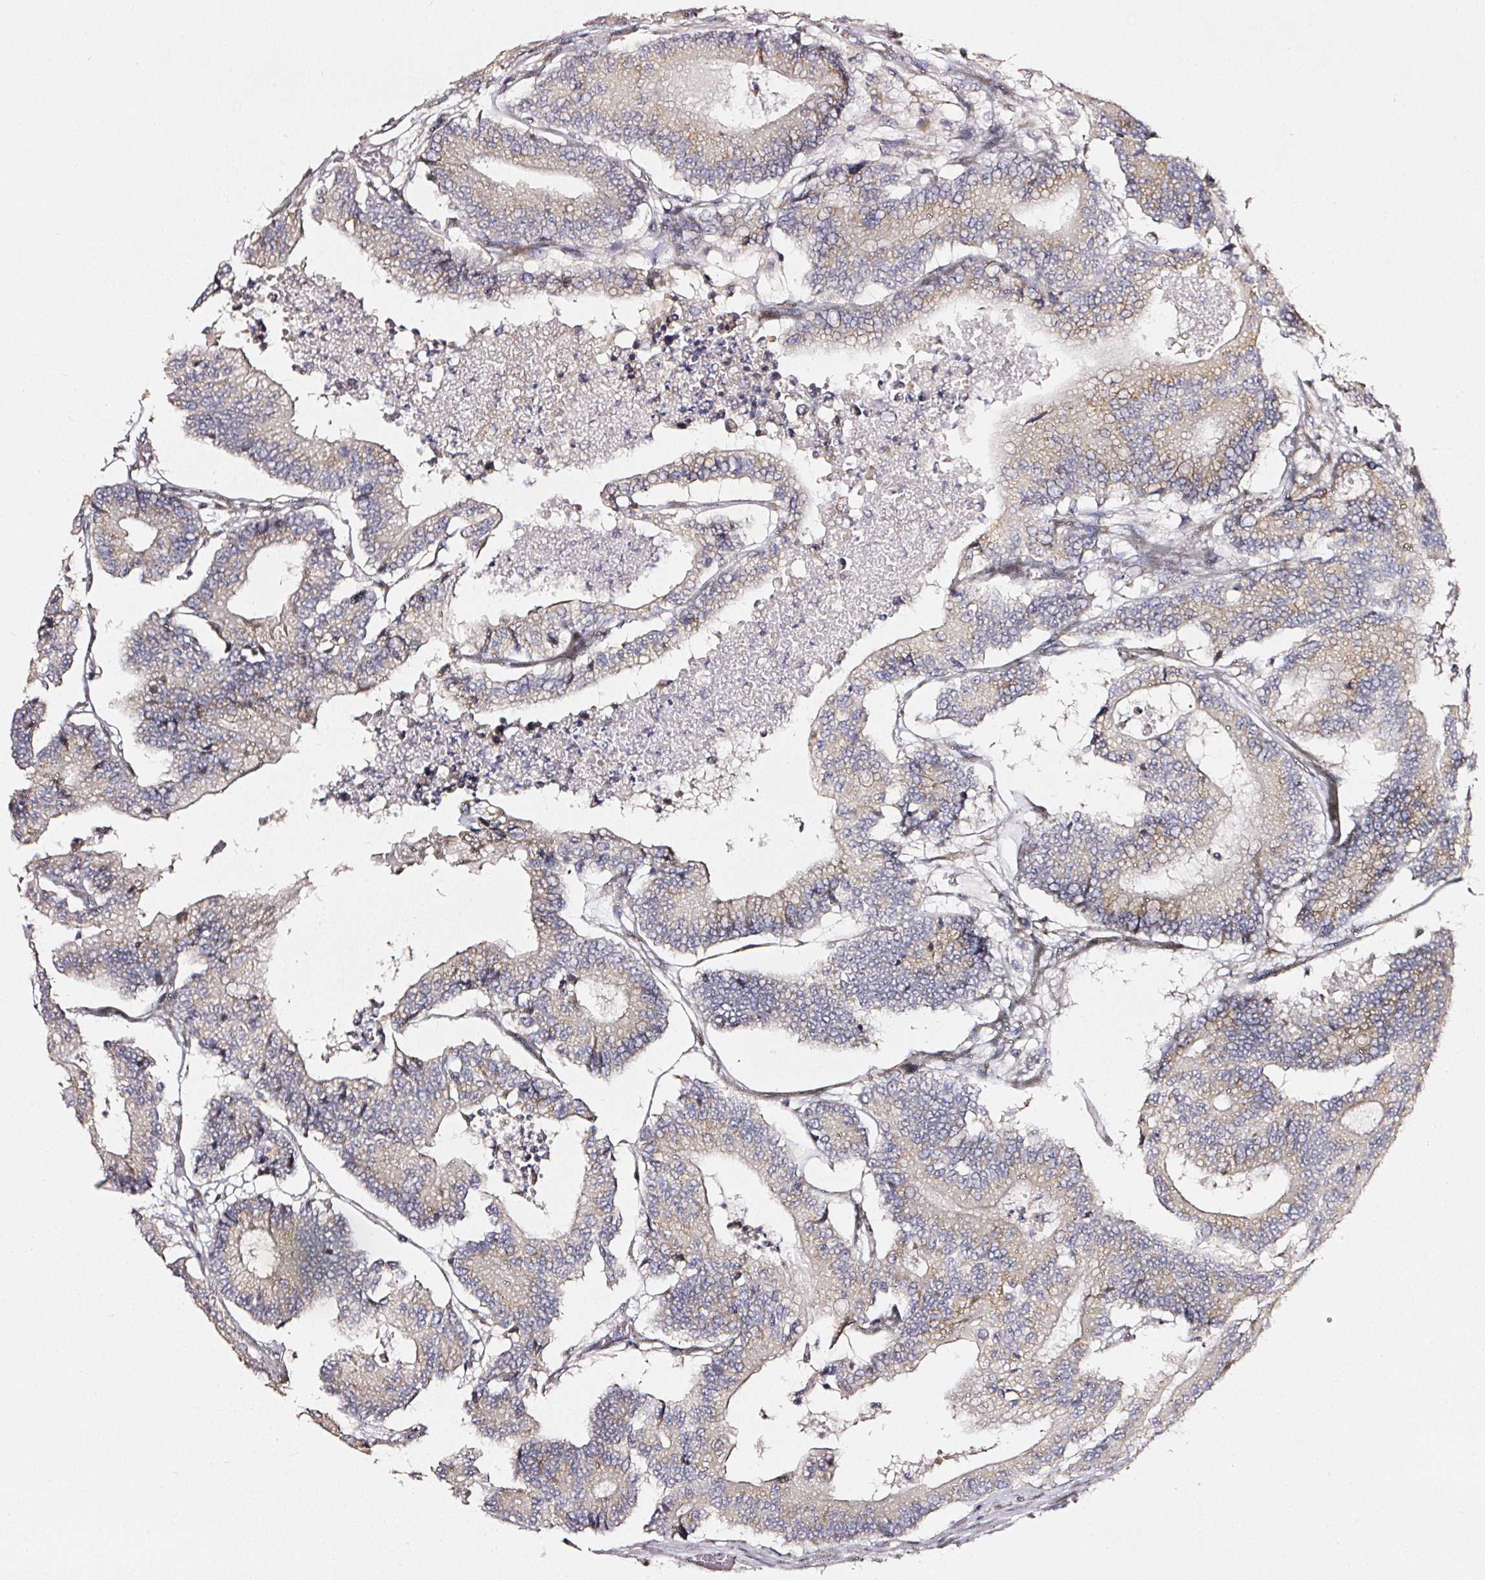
{"staining": {"intensity": "weak", "quantity": "25%-75%", "location": "cytoplasmic/membranous"}, "tissue": "colorectal cancer", "cell_type": "Tumor cells", "image_type": "cancer", "snomed": [{"axis": "morphology", "description": "Adenocarcinoma, NOS"}, {"axis": "topography", "description": "Colon"}], "caption": "Weak cytoplasmic/membranous positivity is seen in approximately 25%-75% of tumor cells in adenocarcinoma (colorectal).", "gene": "NTRK1", "patient": {"sex": "female", "age": 84}}